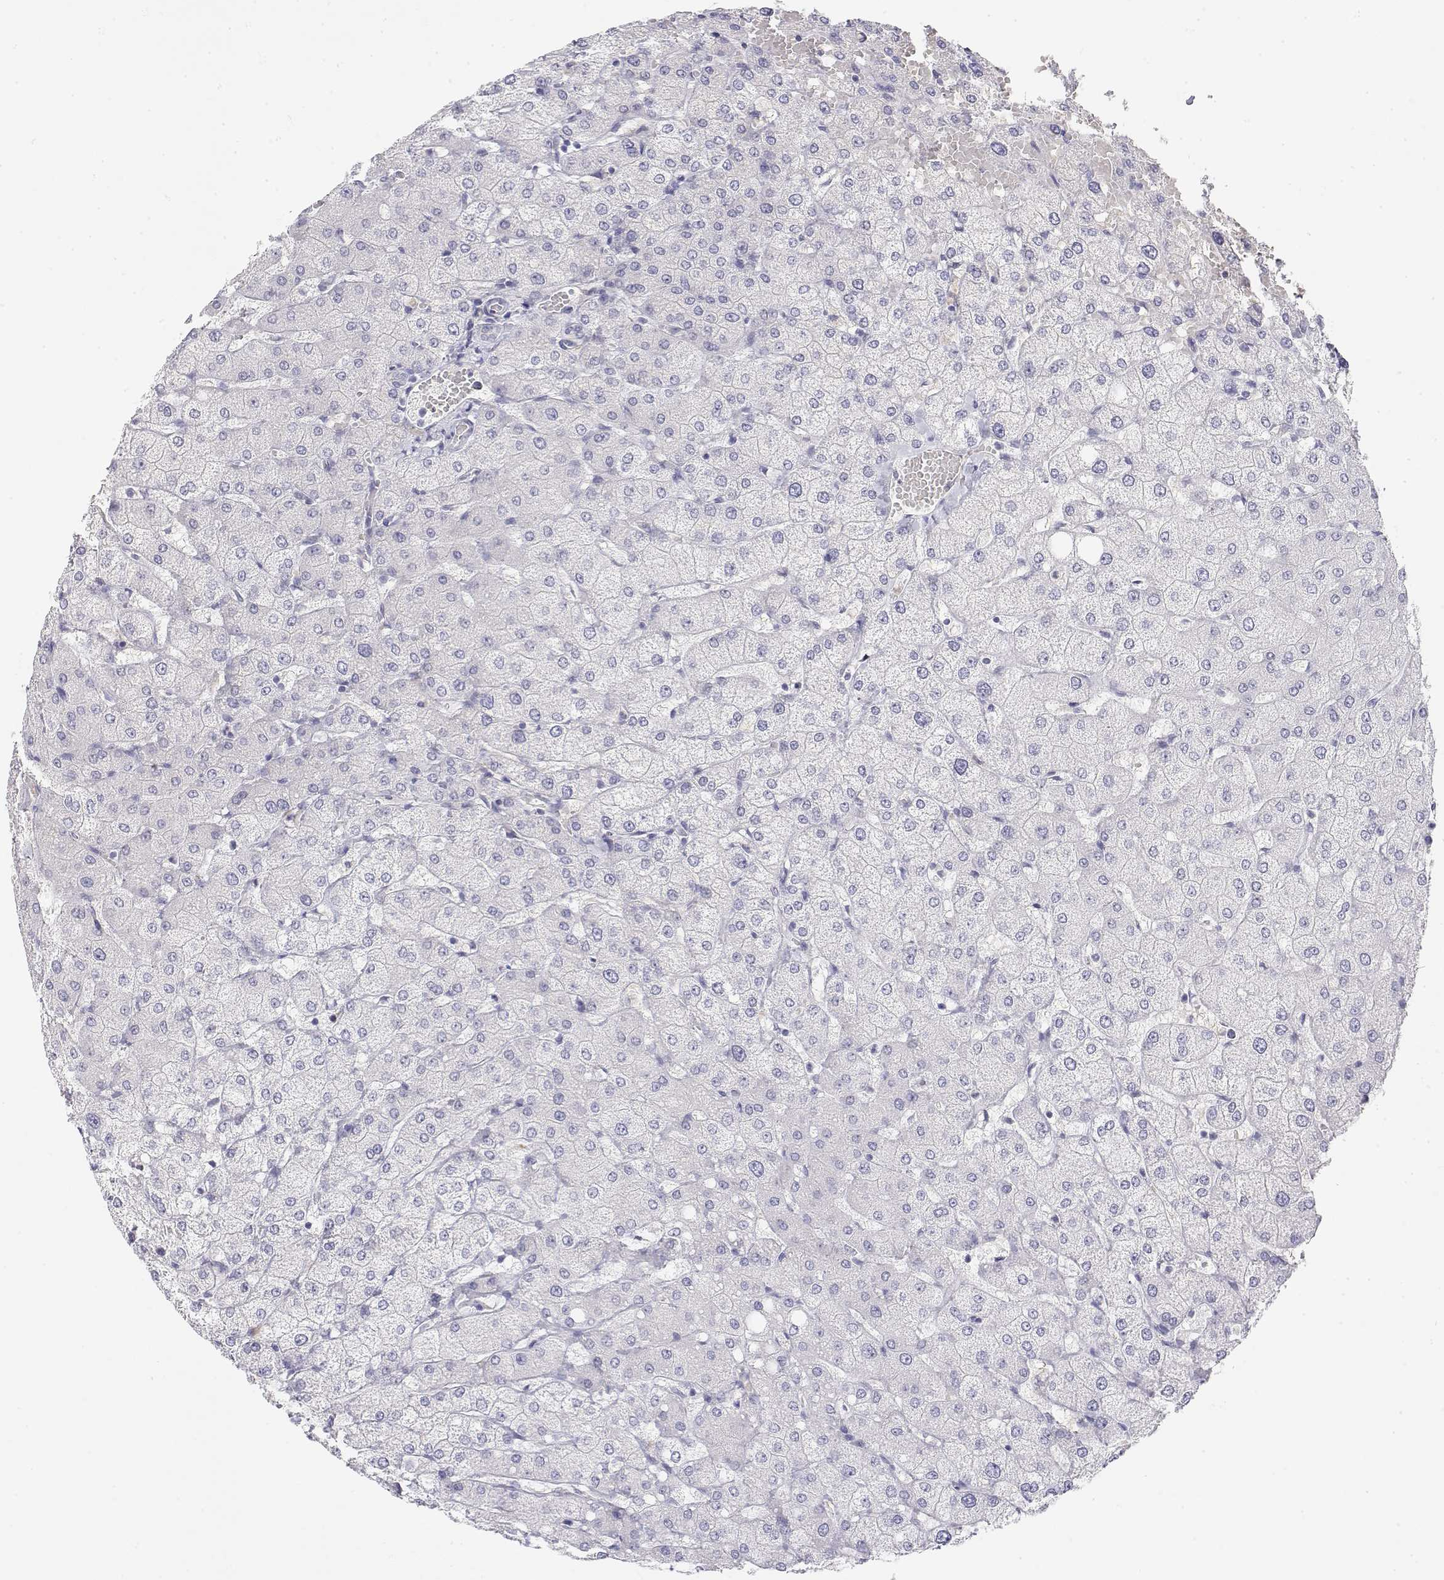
{"staining": {"intensity": "negative", "quantity": "none", "location": "none"}, "tissue": "liver", "cell_type": "Cholangiocytes", "image_type": "normal", "snomed": [{"axis": "morphology", "description": "Normal tissue, NOS"}, {"axis": "topography", "description": "Liver"}], "caption": "This is an immunohistochemistry histopathology image of normal human liver. There is no expression in cholangiocytes.", "gene": "MISP", "patient": {"sex": "female", "age": 54}}